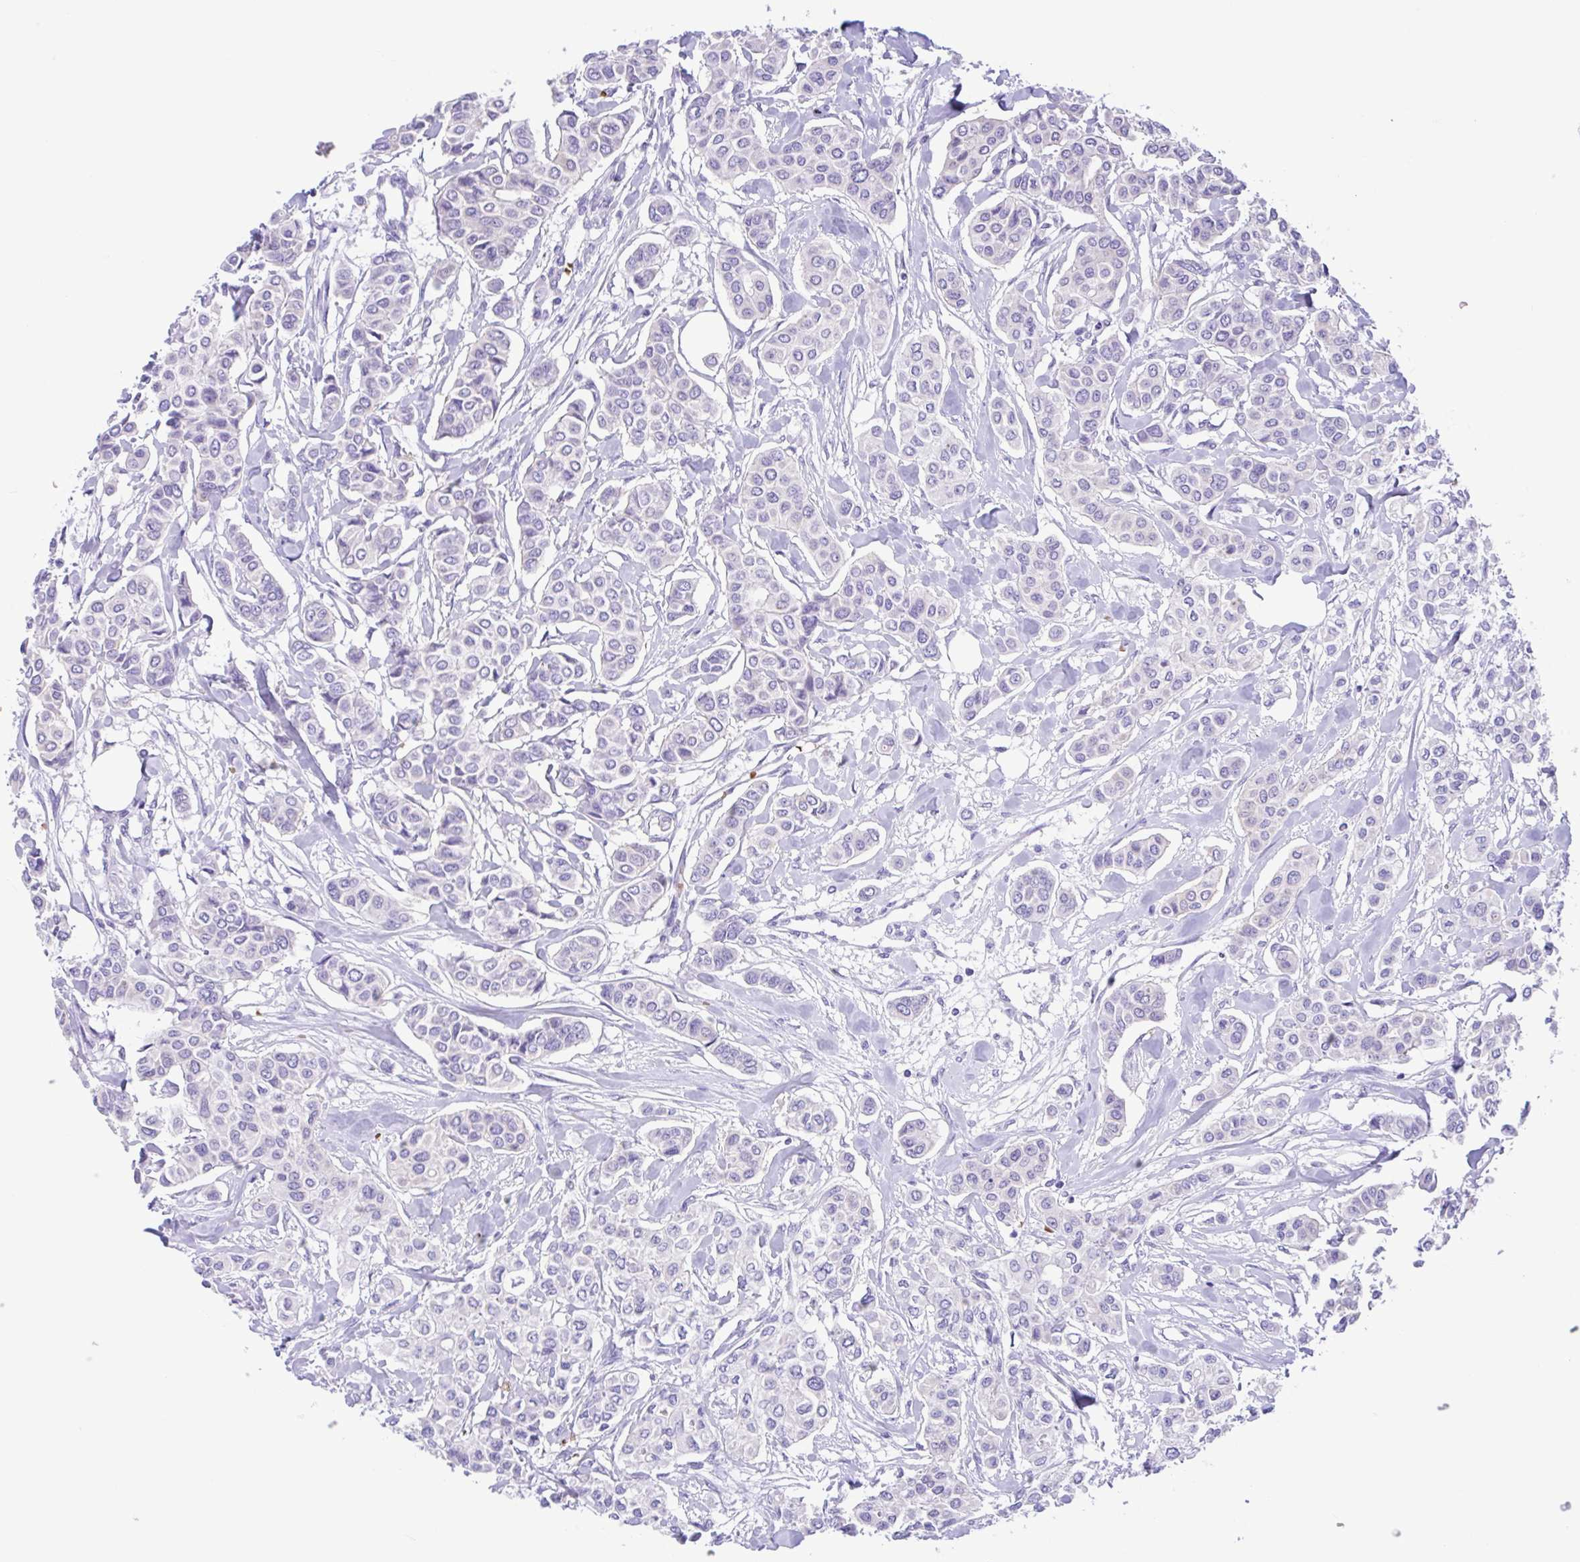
{"staining": {"intensity": "negative", "quantity": "none", "location": "none"}, "tissue": "breast cancer", "cell_type": "Tumor cells", "image_type": "cancer", "snomed": [{"axis": "morphology", "description": "Lobular carcinoma"}, {"axis": "topography", "description": "Breast"}], "caption": "DAB immunohistochemical staining of breast lobular carcinoma reveals no significant staining in tumor cells.", "gene": "TMEM79", "patient": {"sex": "female", "age": 51}}